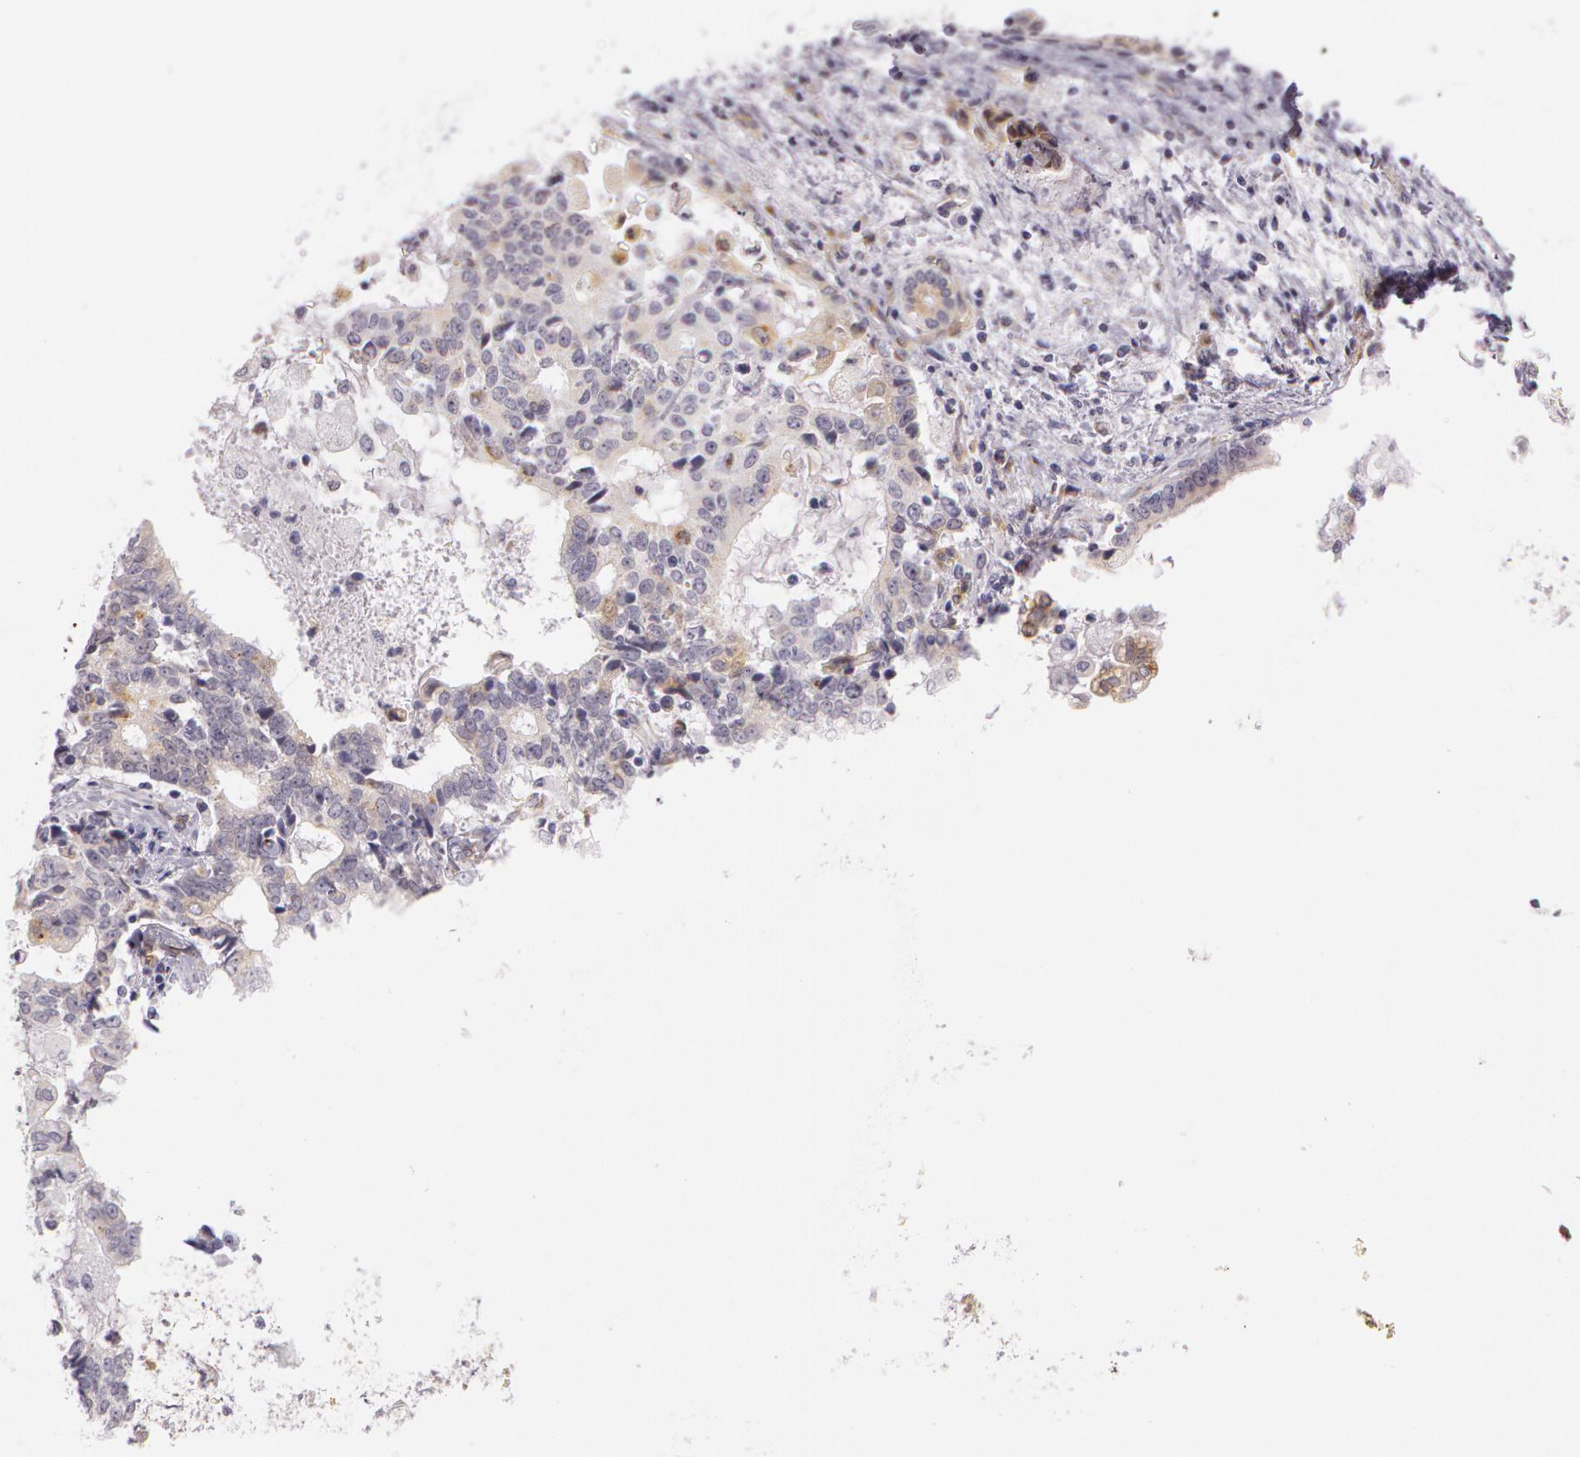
{"staining": {"intensity": "weak", "quantity": "25%-75%", "location": "cytoplasmic/membranous"}, "tissue": "liver cancer", "cell_type": "Tumor cells", "image_type": "cancer", "snomed": [{"axis": "morphology", "description": "Cholangiocarcinoma"}, {"axis": "topography", "description": "Liver"}], "caption": "Weak cytoplasmic/membranous positivity is appreciated in about 25%-75% of tumor cells in cholangiocarcinoma (liver).", "gene": "APP", "patient": {"sex": "male", "age": 57}}